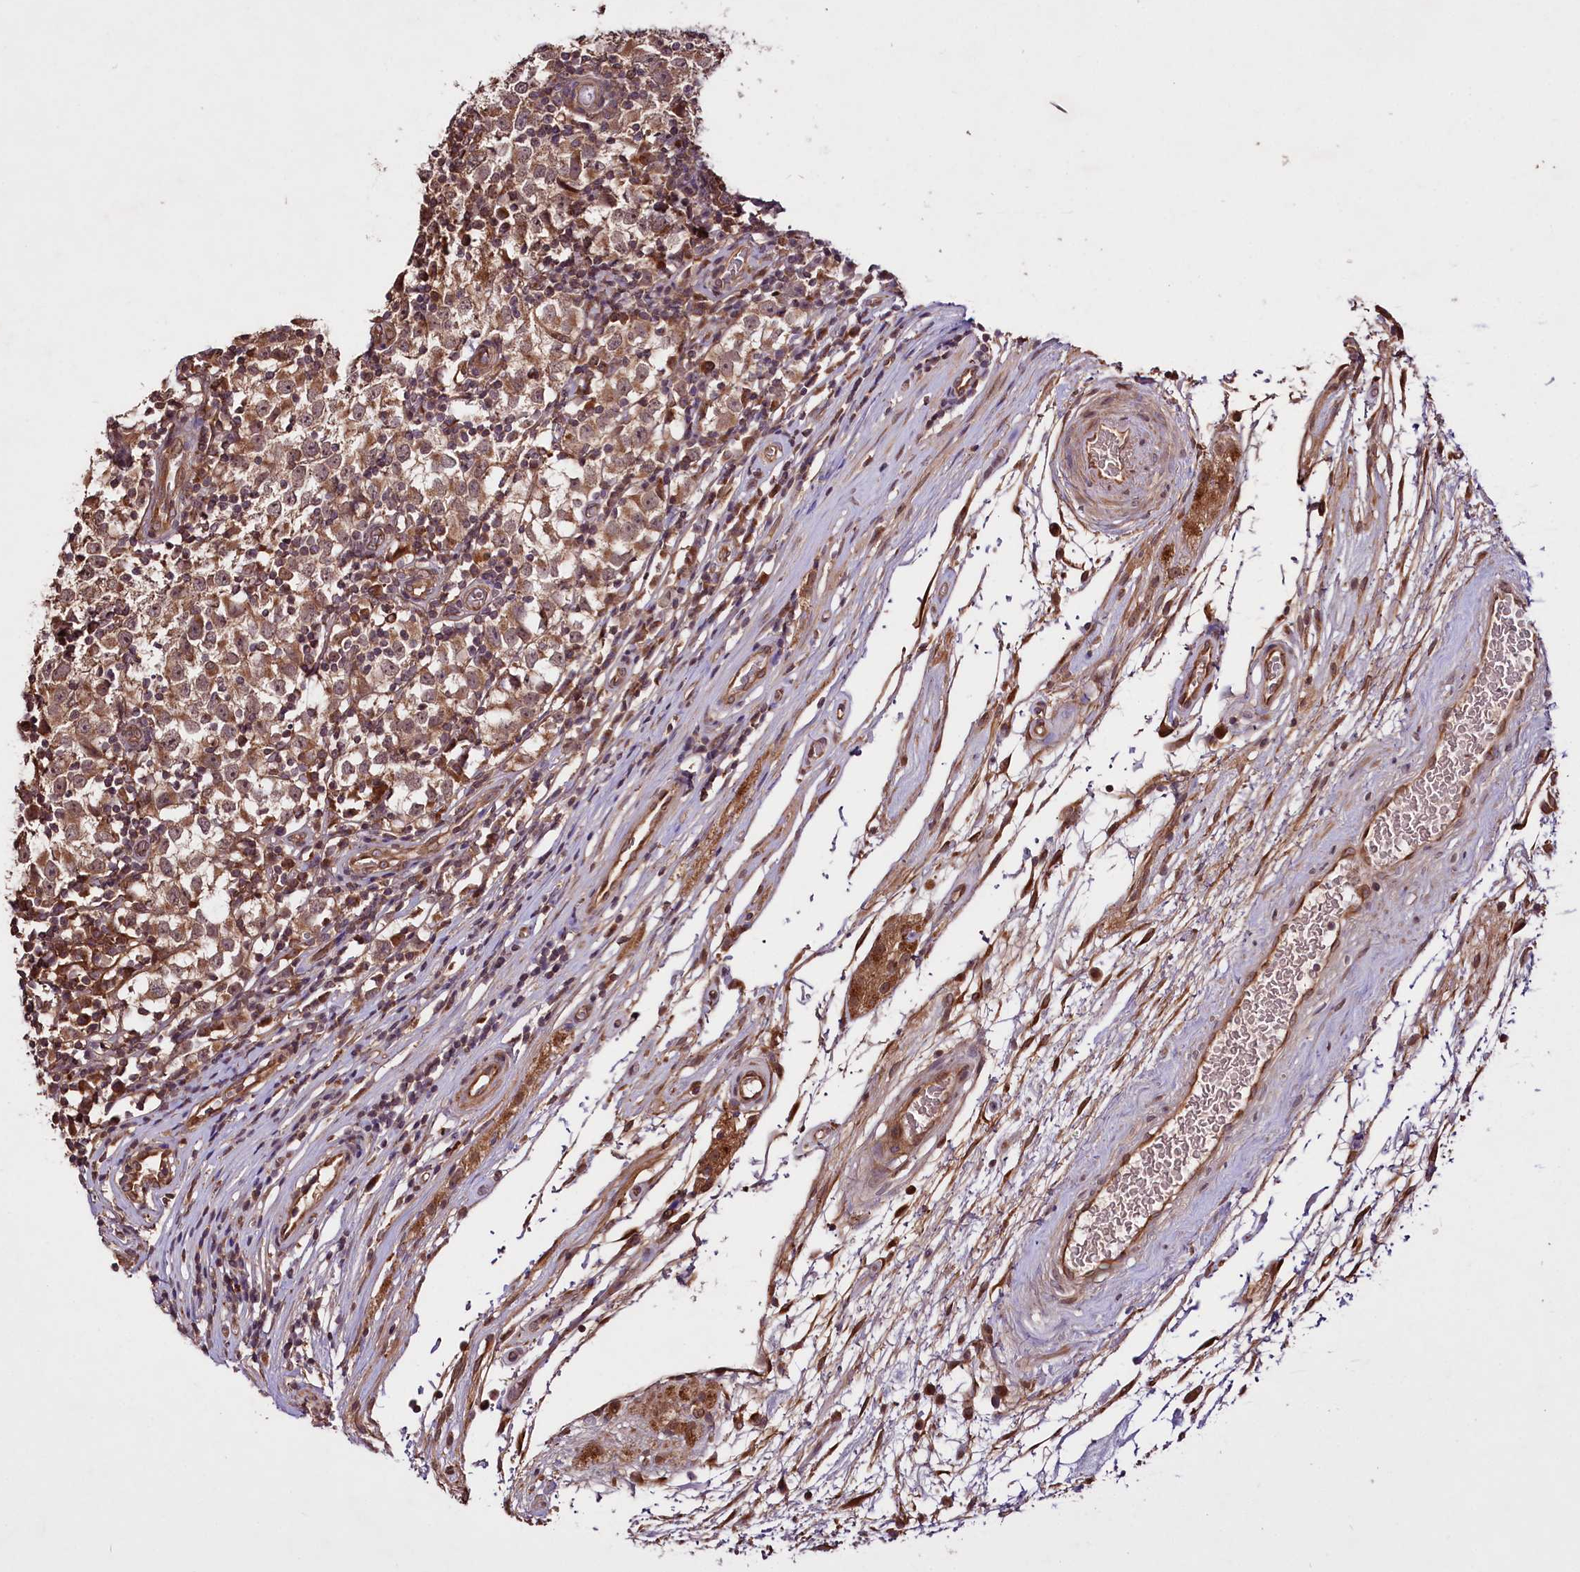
{"staining": {"intensity": "moderate", "quantity": ">75%", "location": "cytoplasmic/membranous"}, "tissue": "testis cancer", "cell_type": "Tumor cells", "image_type": "cancer", "snomed": [{"axis": "morphology", "description": "Seminoma, NOS"}, {"axis": "topography", "description": "Testis"}], "caption": "A photomicrograph showing moderate cytoplasmic/membranous expression in approximately >75% of tumor cells in testis cancer, as visualized by brown immunohistochemical staining.", "gene": "TNPO3", "patient": {"sex": "male", "age": 65}}